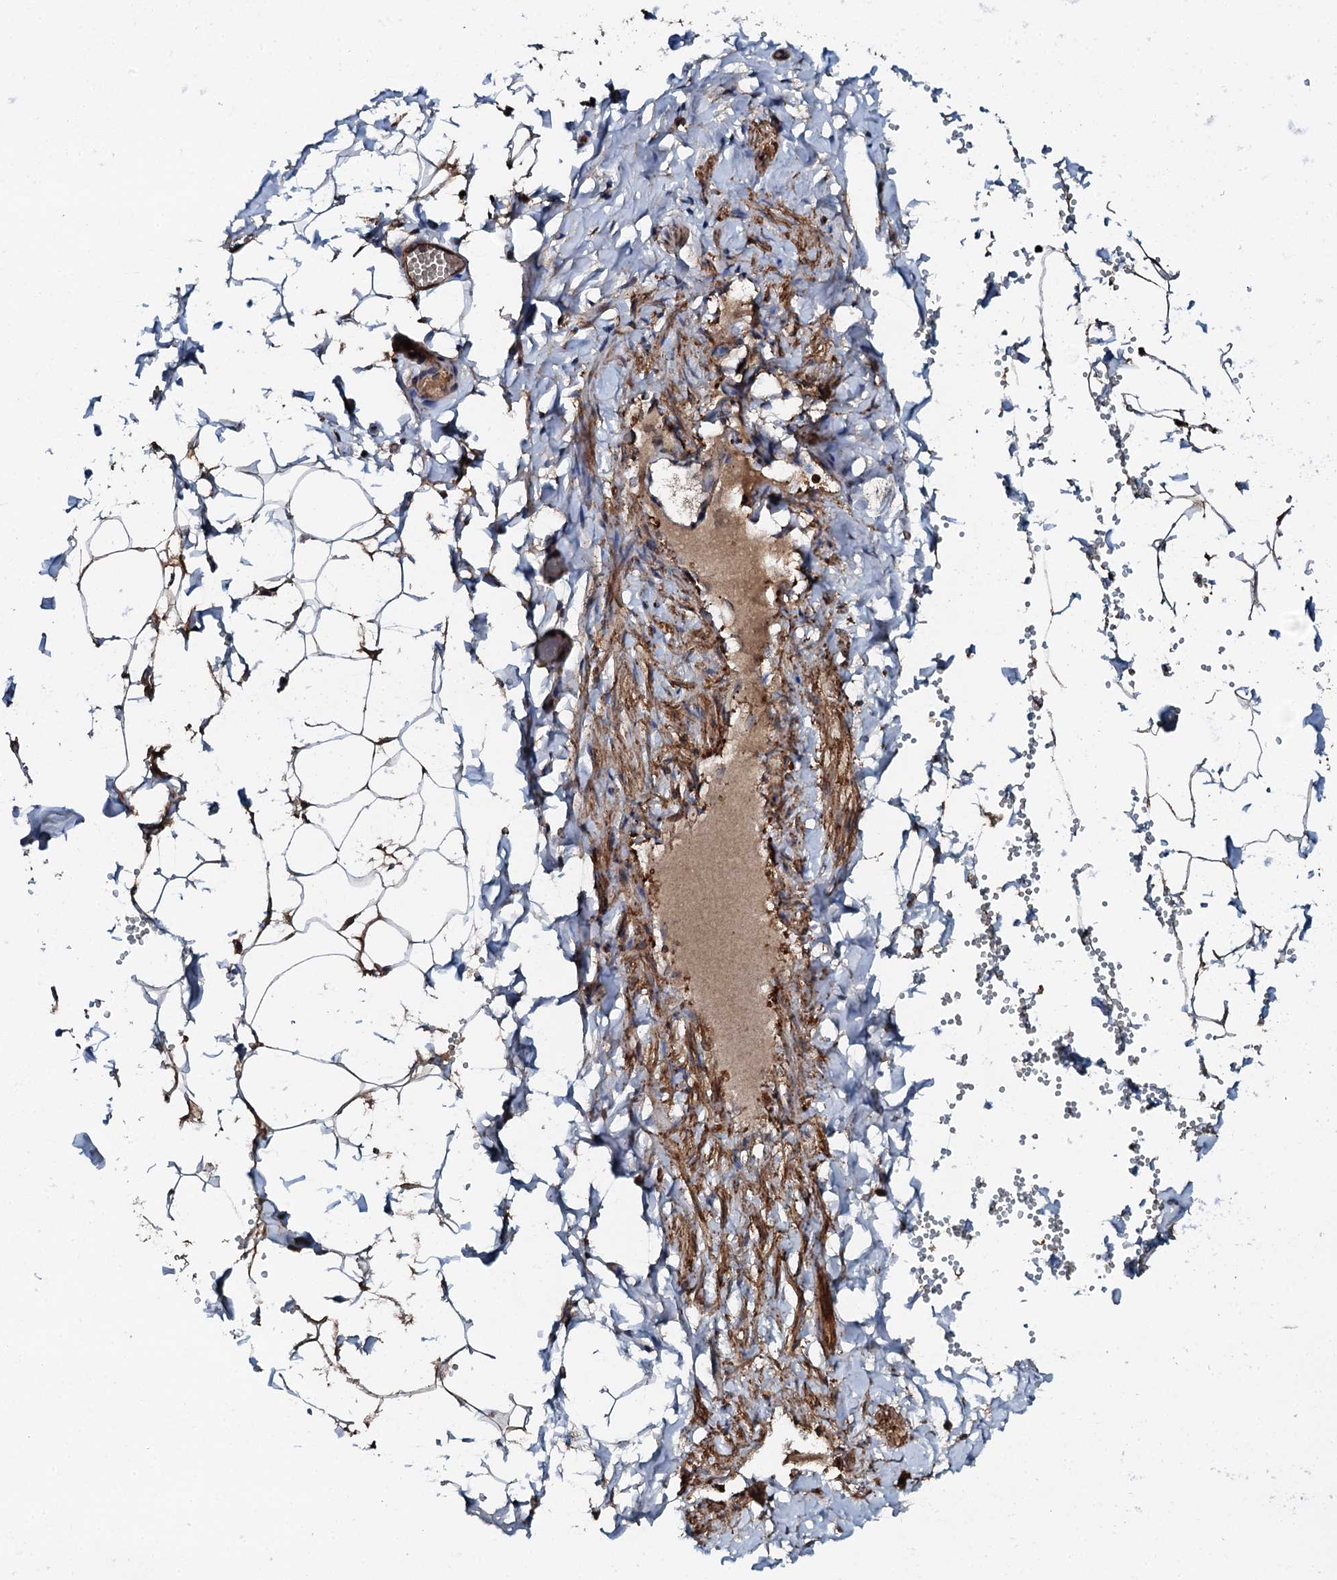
{"staining": {"intensity": "moderate", "quantity": ">75%", "location": "cytoplasmic/membranous"}, "tissue": "adipose tissue", "cell_type": "Adipocytes", "image_type": "normal", "snomed": [{"axis": "morphology", "description": "Normal tissue, NOS"}, {"axis": "topography", "description": "Gallbladder"}, {"axis": "topography", "description": "Peripheral nerve tissue"}], "caption": "This is a histology image of immunohistochemistry staining of normal adipose tissue, which shows moderate positivity in the cytoplasmic/membranous of adipocytes.", "gene": "FLYWCH1", "patient": {"sex": "male", "age": 38}}